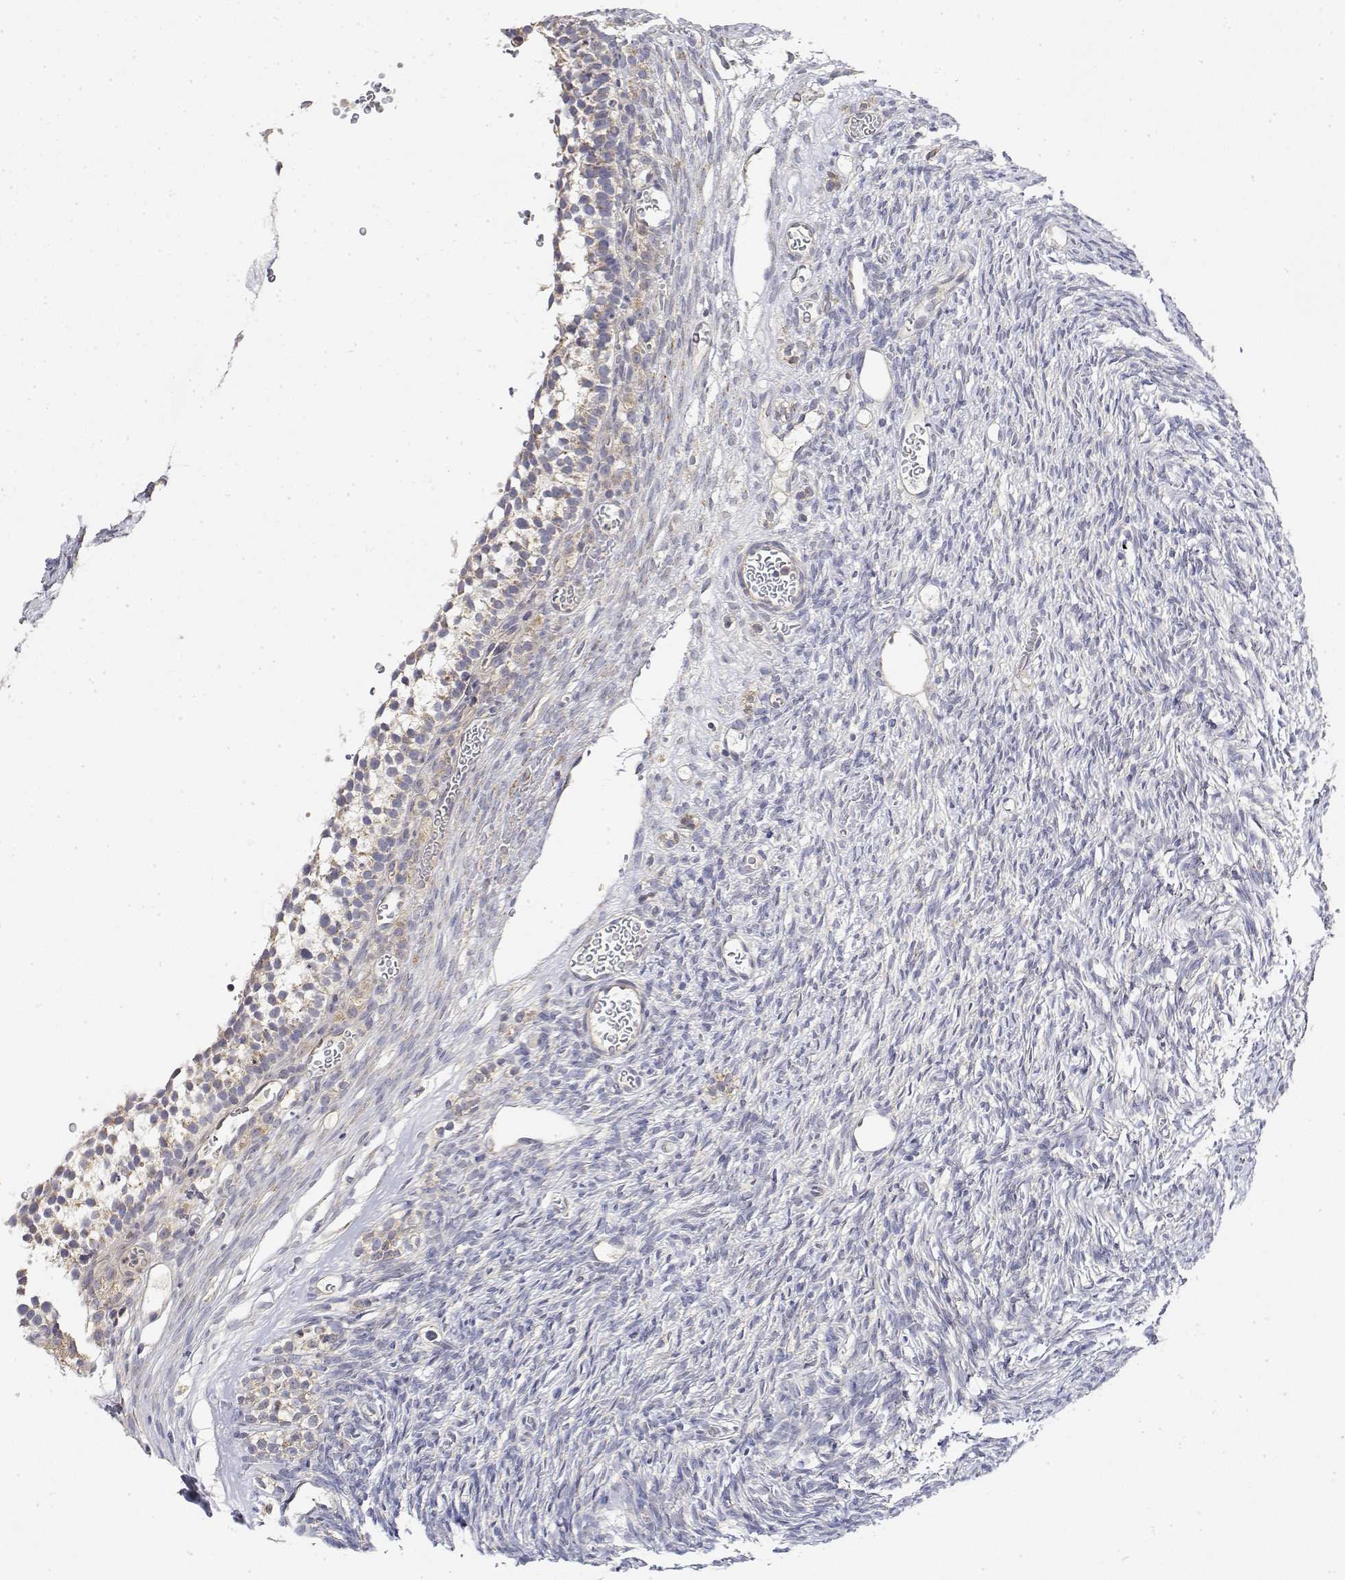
{"staining": {"intensity": "moderate", "quantity": "25%-75%", "location": "cytoplasmic/membranous"}, "tissue": "ovary", "cell_type": "Follicle cells", "image_type": "normal", "snomed": [{"axis": "morphology", "description": "Normal tissue, NOS"}, {"axis": "topography", "description": "Ovary"}], "caption": "A histopathology image of ovary stained for a protein demonstrates moderate cytoplasmic/membranous brown staining in follicle cells.", "gene": "LONRF3", "patient": {"sex": "female", "age": 34}}